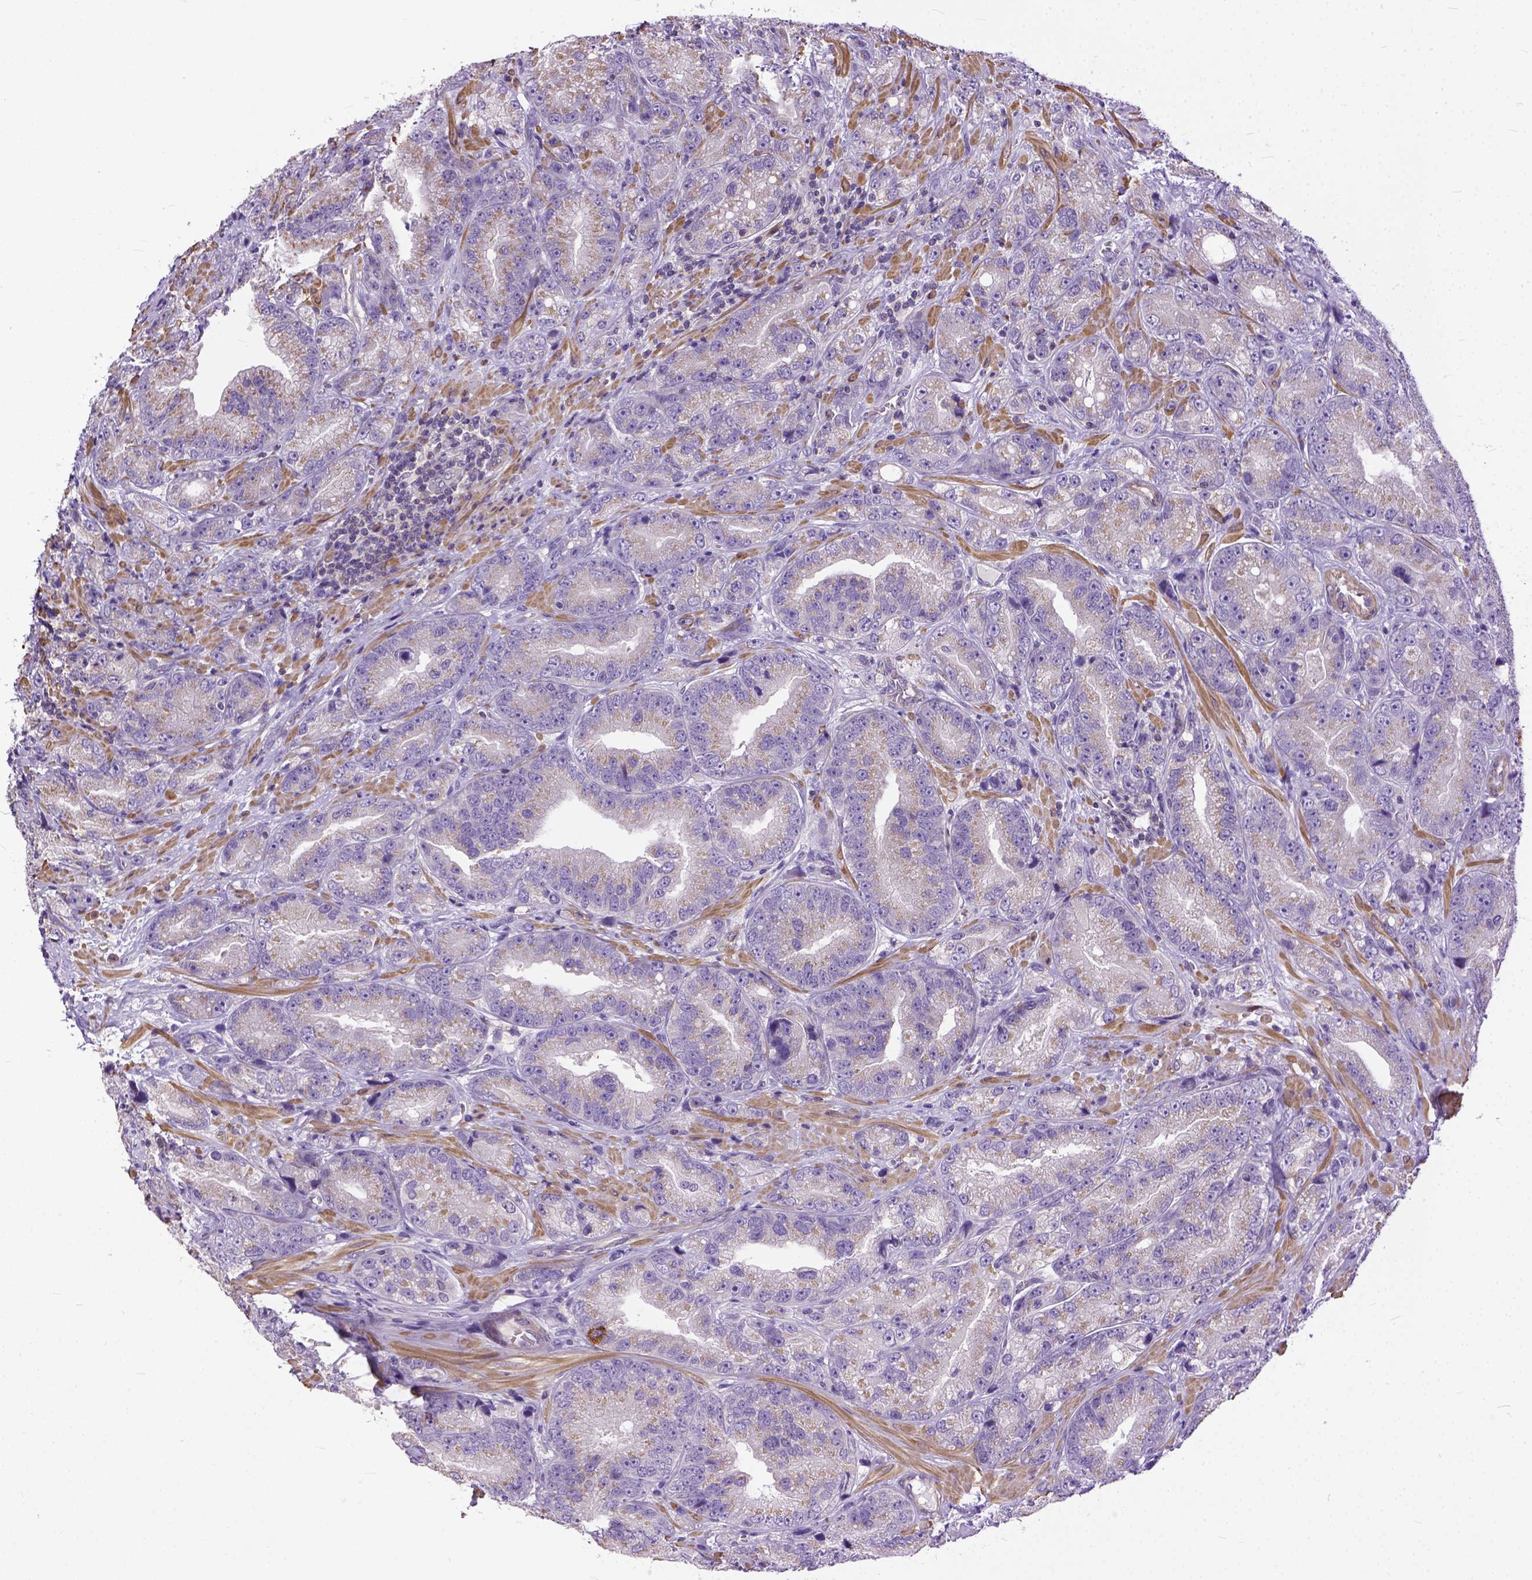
{"staining": {"intensity": "weak", "quantity": "<25%", "location": "cytoplasmic/membranous"}, "tissue": "prostate cancer", "cell_type": "Tumor cells", "image_type": "cancer", "snomed": [{"axis": "morphology", "description": "Adenocarcinoma, NOS"}, {"axis": "topography", "description": "Prostate"}], "caption": "Histopathology image shows no significant protein staining in tumor cells of prostate cancer (adenocarcinoma).", "gene": "BANF2", "patient": {"sex": "male", "age": 63}}